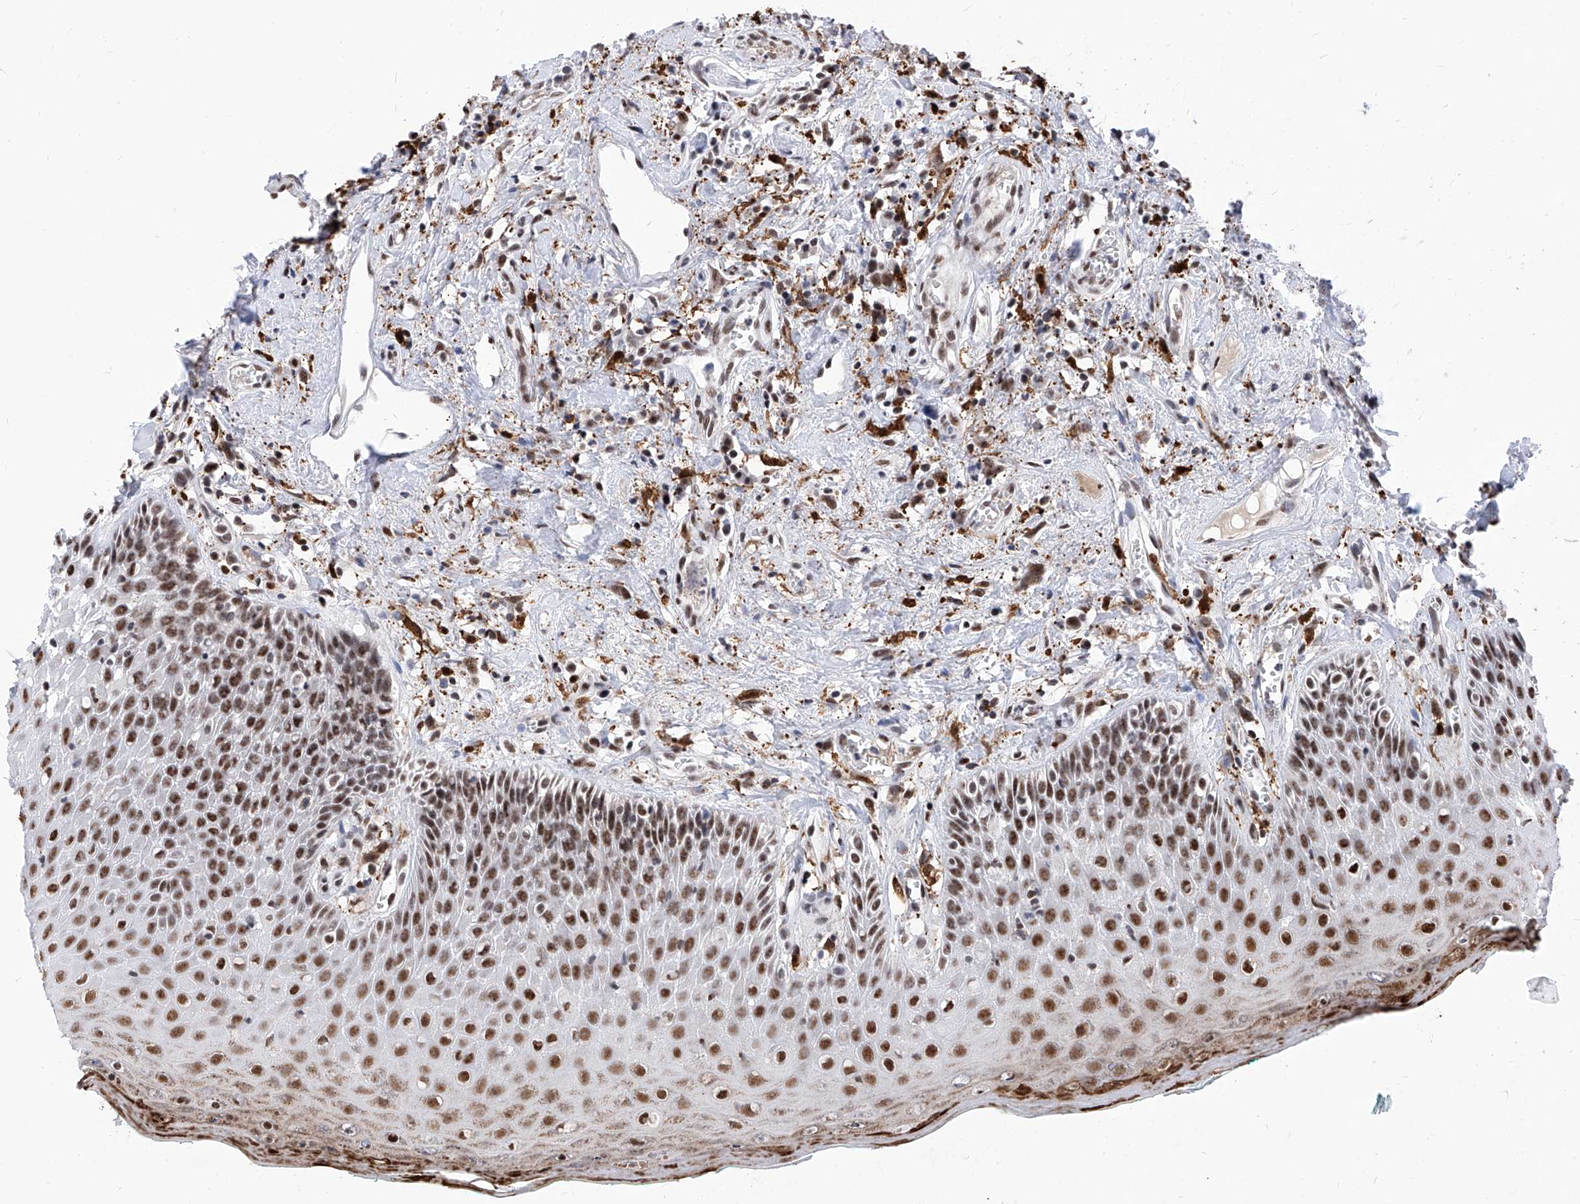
{"staining": {"intensity": "moderate", "quantity": ">75%", "location": "cytoplasmic/membranous"}, "tissue": "oral mucosa", "cell_type": "Squamous epithelial cells", "image_type": "normal", "snomed": [{"axis": "morphology", "description": "Normal tissue, NOS"}, {"axis": "topography", "description": "Oral tissue"}], "caption": "Protein expression analysis of benign oral mucosa reveals moderate cytoplasmic/membranous positivity in about >75% of squamous epithelial cells. The staining is performed using DAB brown chromogen to label protein expression. The nuclei are counter-stained blue using hematoxylin.", "gene": "PHF5A", "patient": {"sex": "female", "age": 70}}